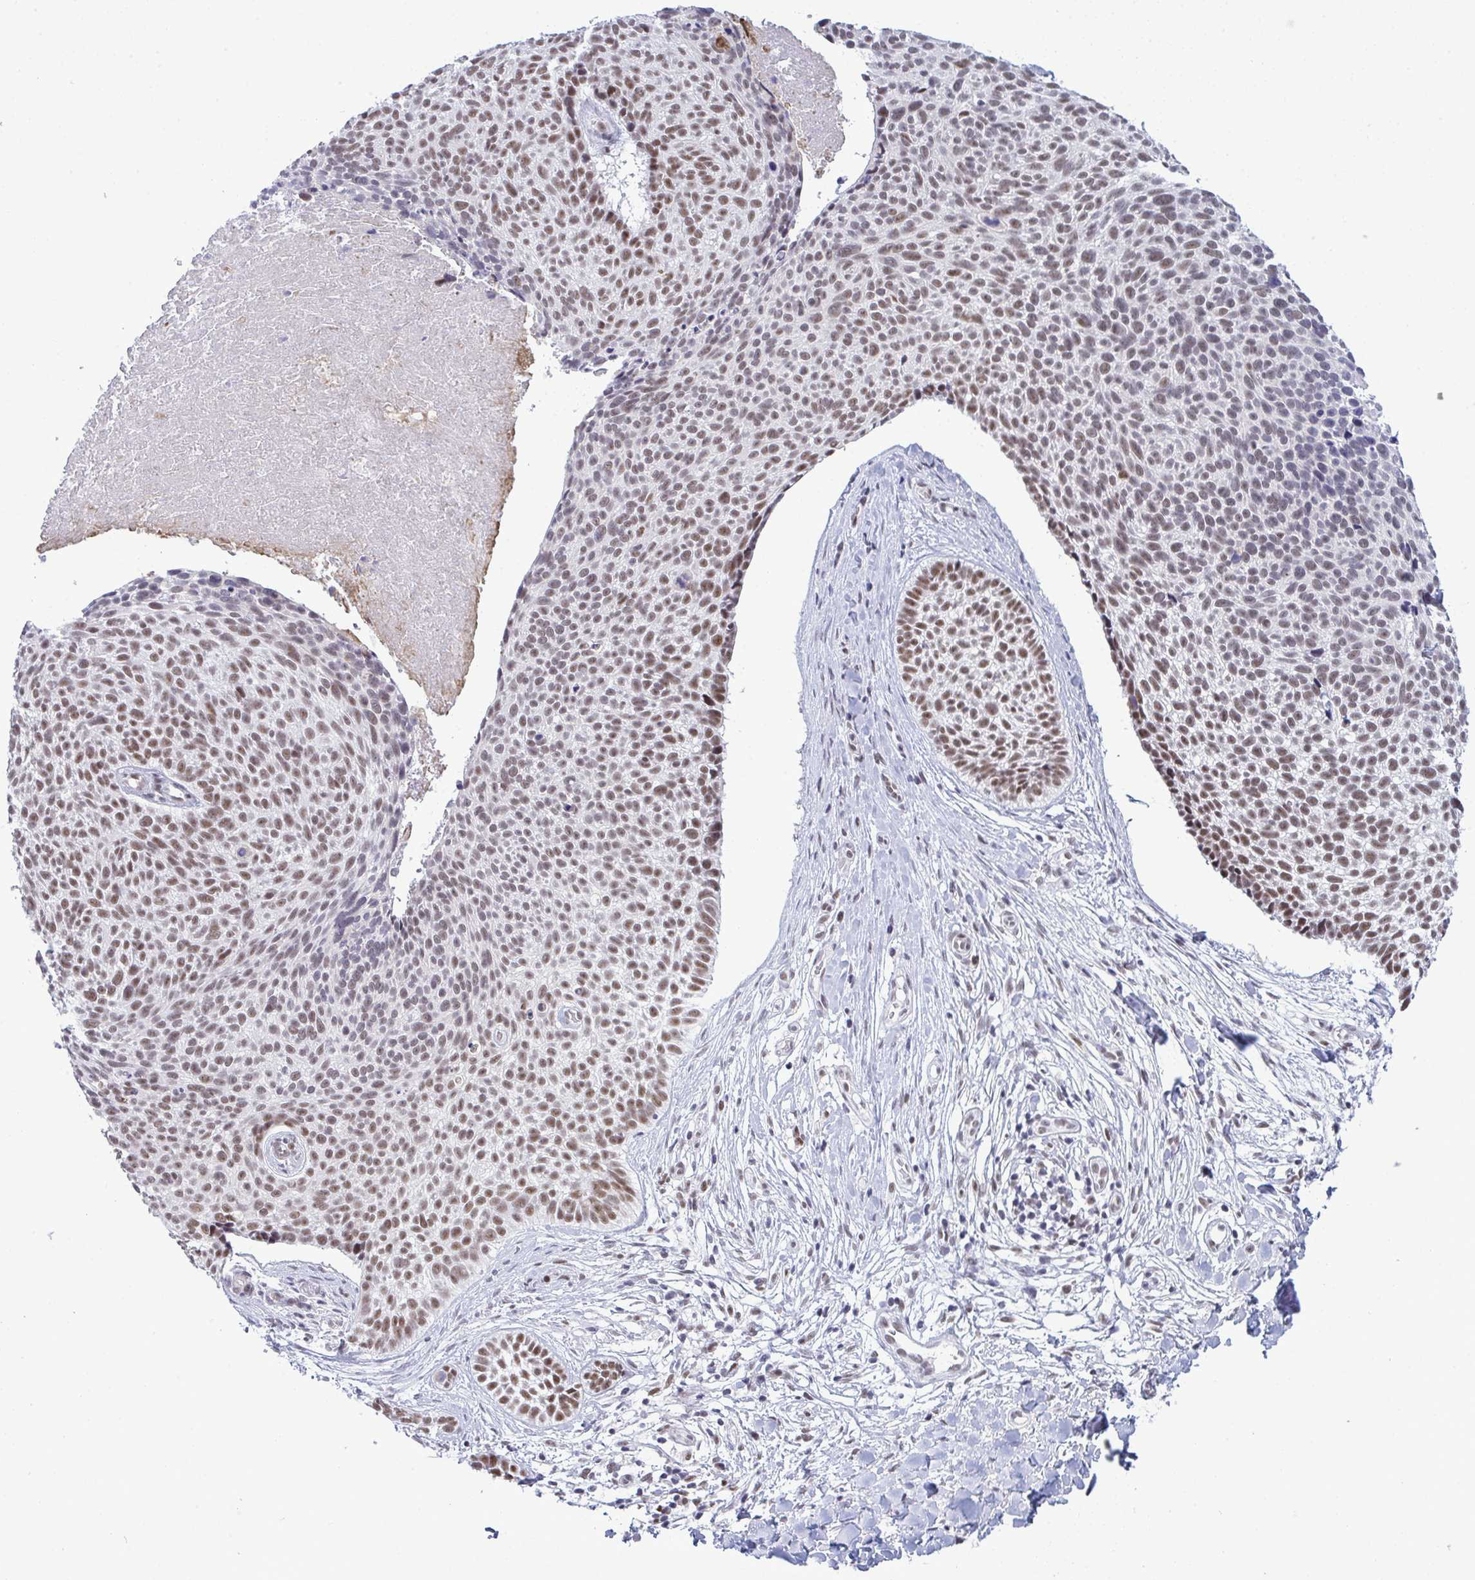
{"staining": {"intensity": "moderate", "quantity": ">75%", "location": "nuclear"}, "tissue": "skin cancer", "cell_type": "Tumor cells", "image_type": "cancer", "snomed": [{"axis": "morphology", "description": "Basal cell carcinoma"}, {"axis": "topography", "description": "Skin"}, {"axis": "topography", "description": "Skin of back"}], "caption": "A medium amount of moderate nuclear expression is seen in about >75% of tumor cells in skin basal cell carcinoma tissue.", "gene": "PPP1R10", "patient": {"sex": "male", "age": 81}}